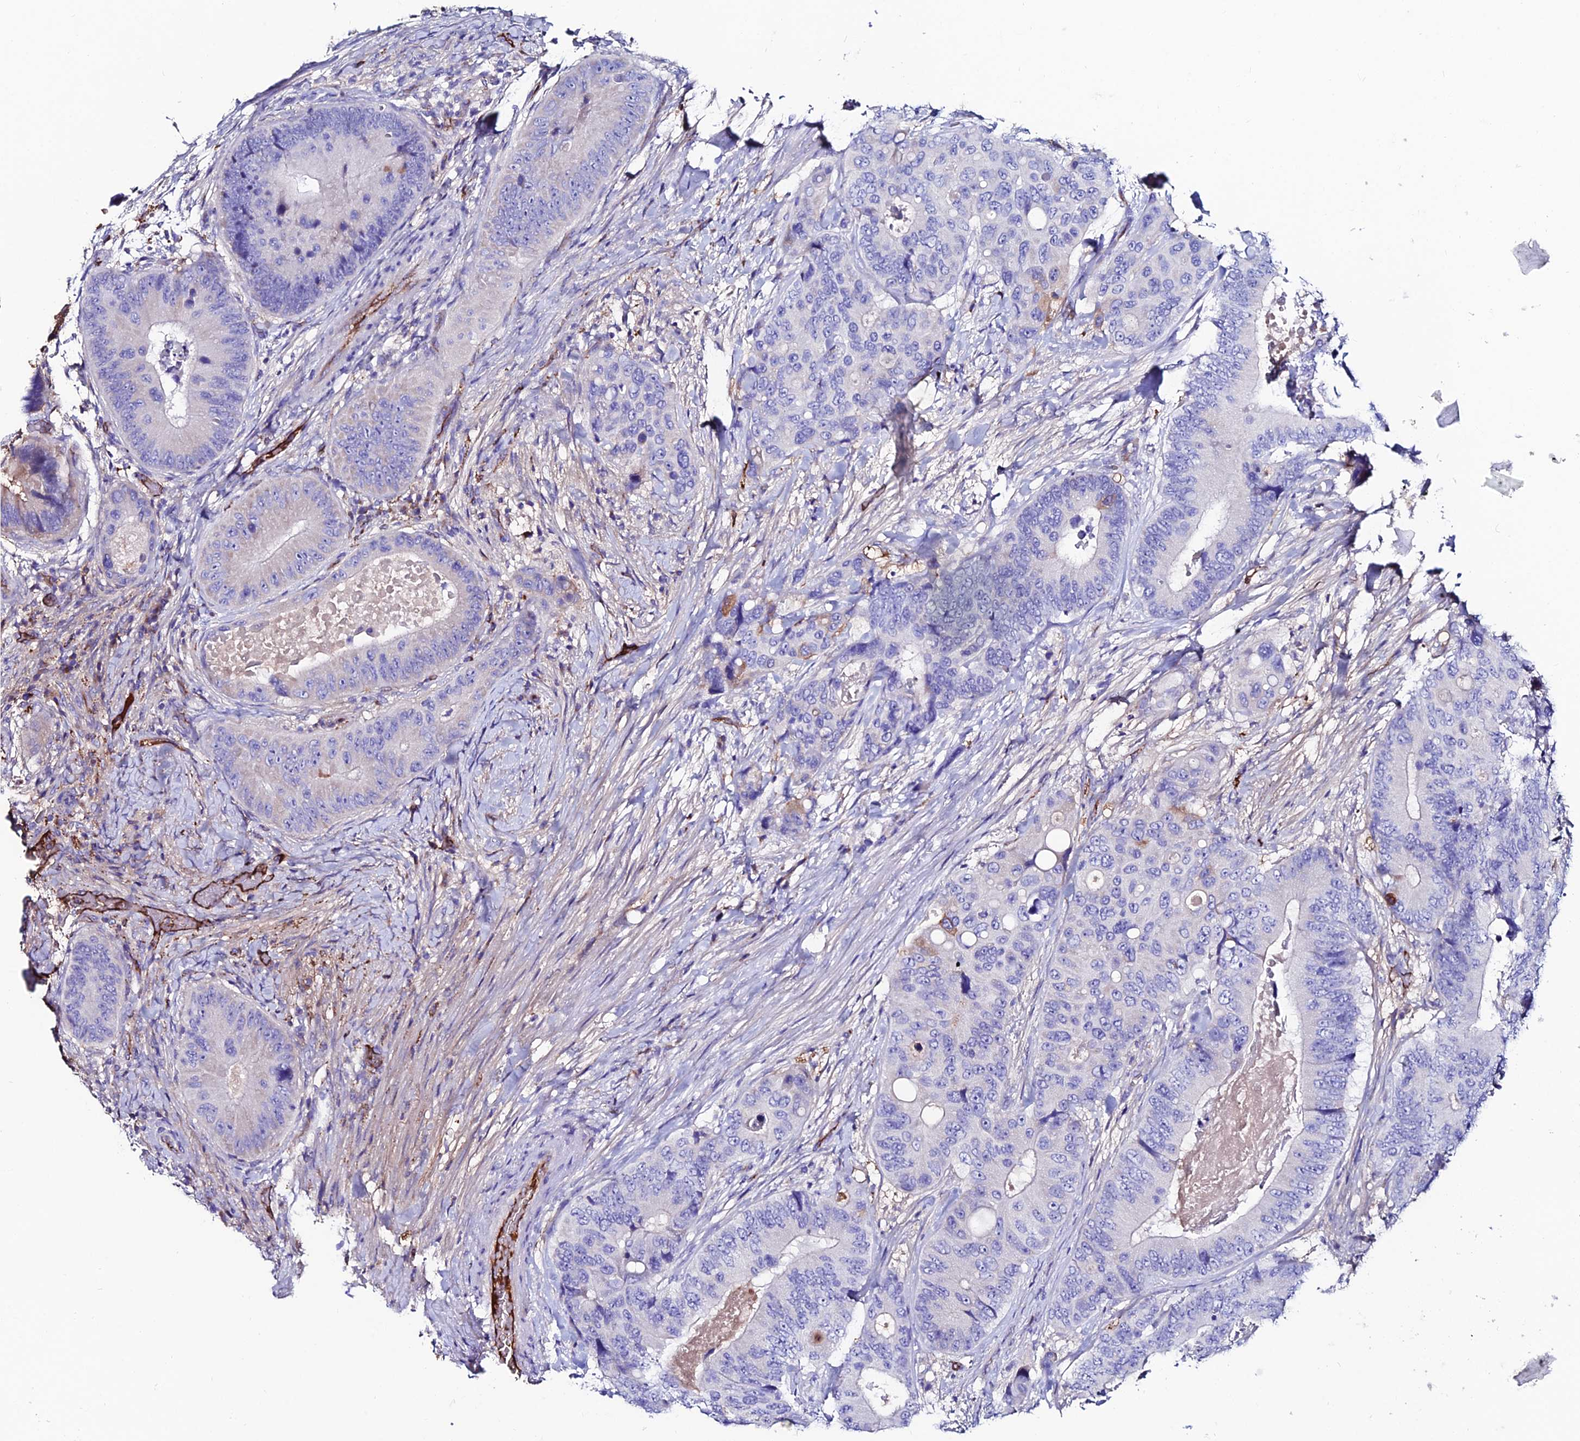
{"staining": {"intensity": "negative", "quantity": "none", "location": "none"}, "tissue": "colorectal cancer", "cell_type": "Tumor cells", "image_type": "cancer", "snomed": [{"axis": "morphology", "description": "Adenocarcinoma, NOS"}, {"axis": "topography", "description": "Colon"}], "caption": "A high-resolution histopathology image shows IHC staining of colorectal cancer, which demonstrates no significant positivity in tumor cells.", "gene": "SLC25A16", "patient": {"sex": "male", "age": 84}}